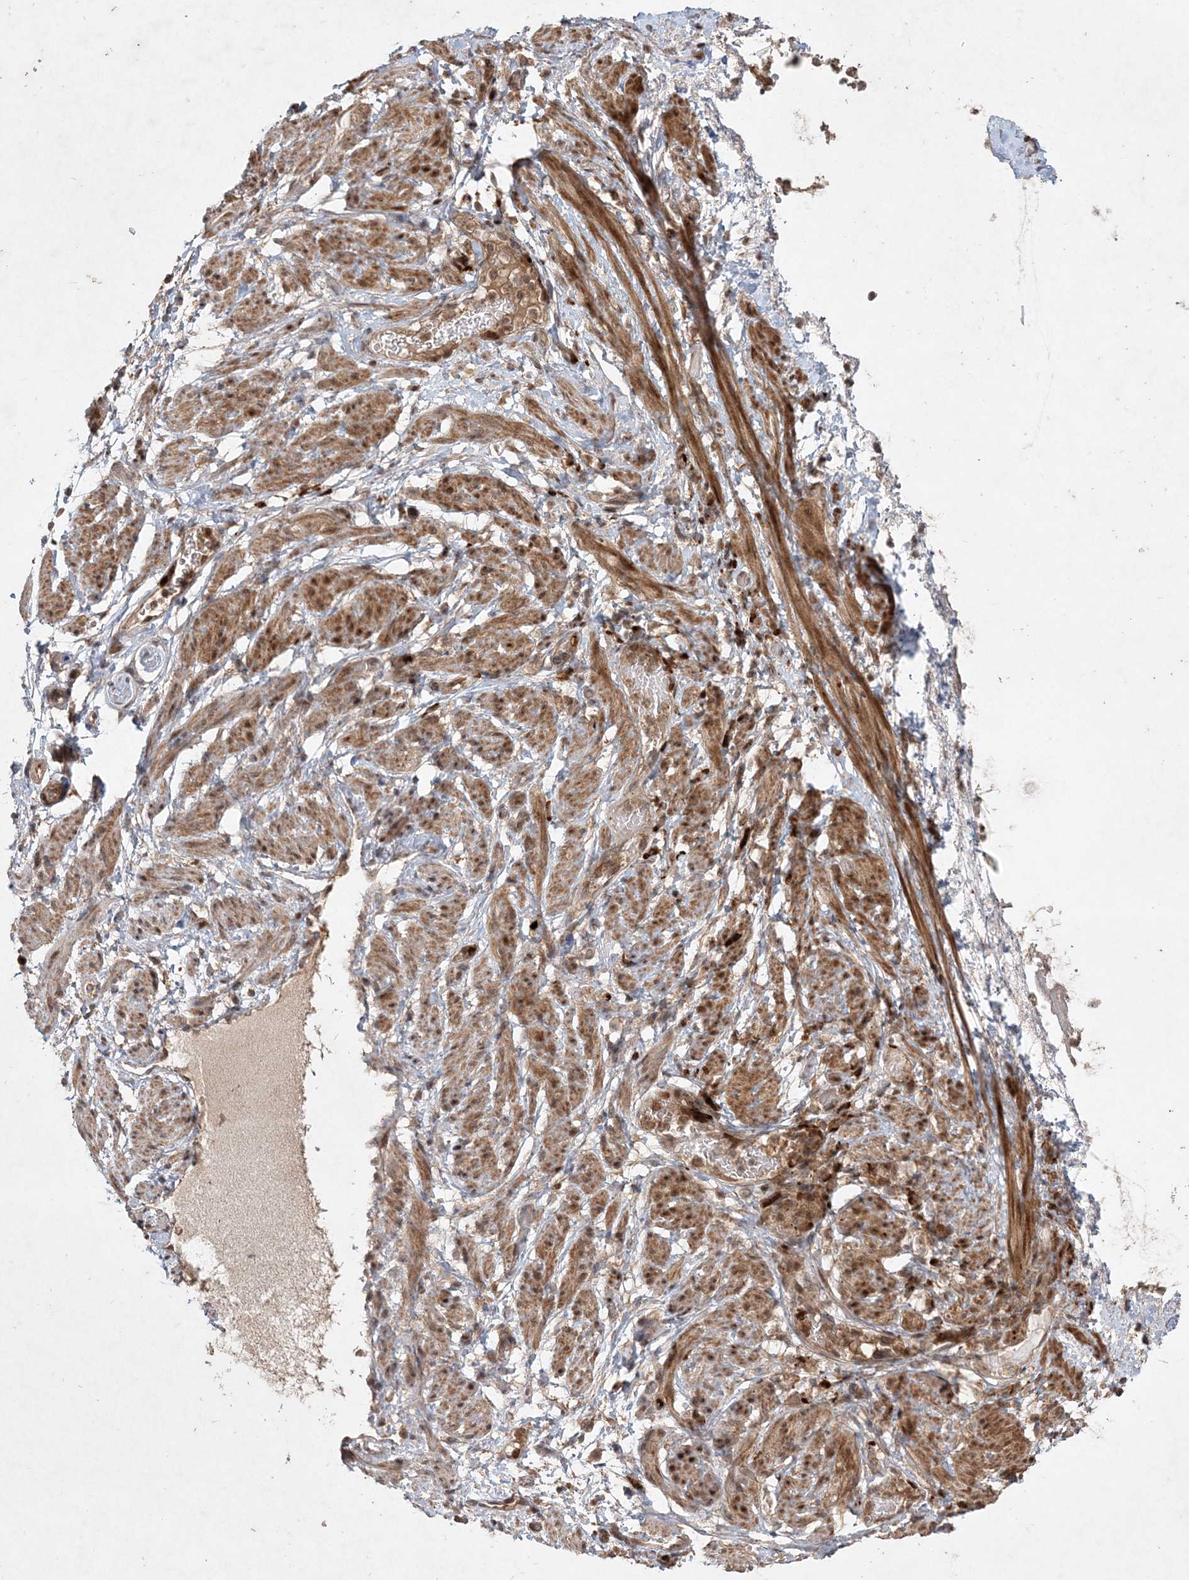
{"staining": {"intensity": "weak", "quantity": ">75%", "location": "cytoplasmic/membranous"}, "tissue": "soft tissue", "cell_type": "Fibroblasts", "image_type": "normal", "snomed": [{"axis": "morphology", "description": "Normal tissue, NOS"}, {"axis": "topography", "description": "Smooth muscle"}, {"axis": "topography", "description": "Peripheral nerve tissue"}], "caption": "Soft tissue stained with IHC demonstrates weak cytoplasmic/membranous staining in approximately >75% of fibroblasts. The protein of interest is stained brown, and the nuclei are stained in blue (DAB (3,3'-diaminobenzidine) IHC with brightfield microscopy, high magnification).", "gene": "UBR3", "patient": {"sex": "female", "age": 39}}